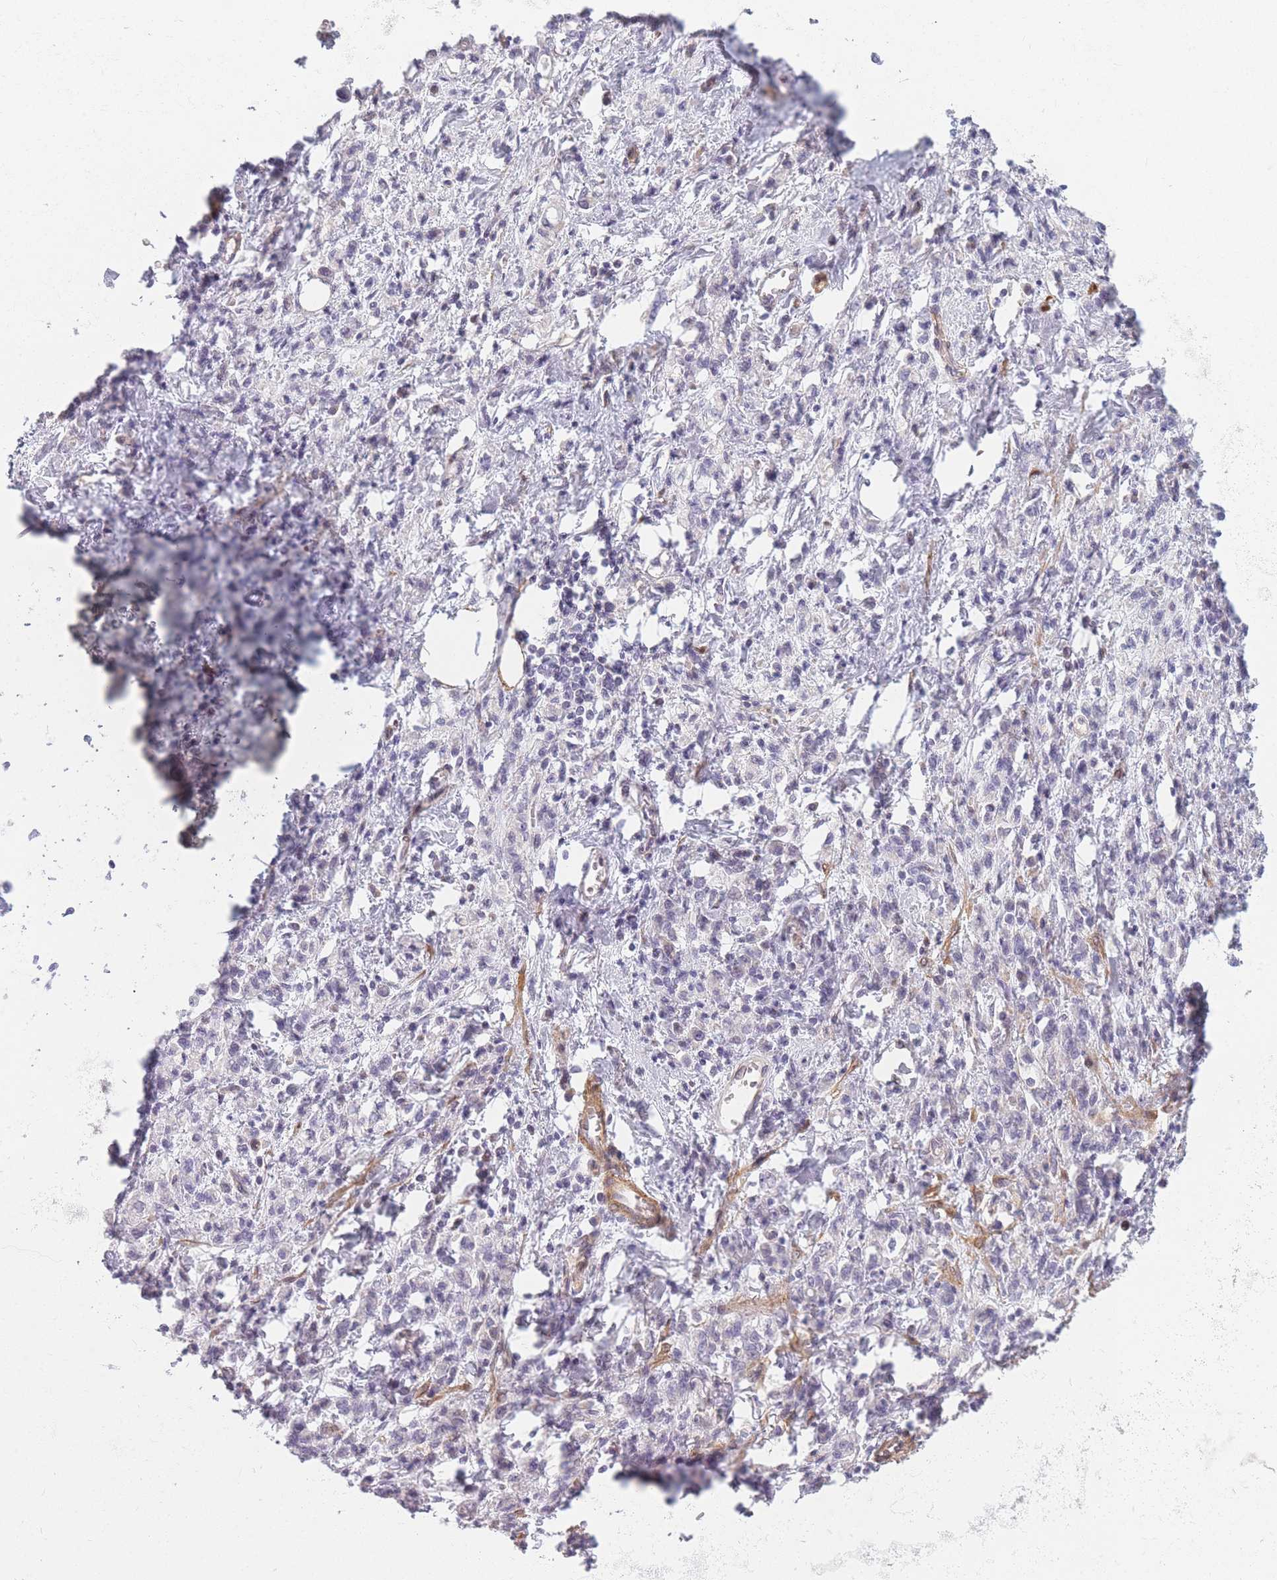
{"staining": {"intensity": "negative", "quantity": "none", "location": "none"}, "tissue": "stomach cancer", "cell_type": "Tumor cells", "image_type": "cancer", "snomed": [{"axis": "morphology", "description": "Adenocarcinoma, NOS"}, {"axis": "topography", "description": "Stomach"}], "caption": "This is a micrograph of IHC staining of stomach cancer, which shows no positivity in tumor cells.", "gene": "SLC7A6", "patient": {"sex": "male", "age": 77}}